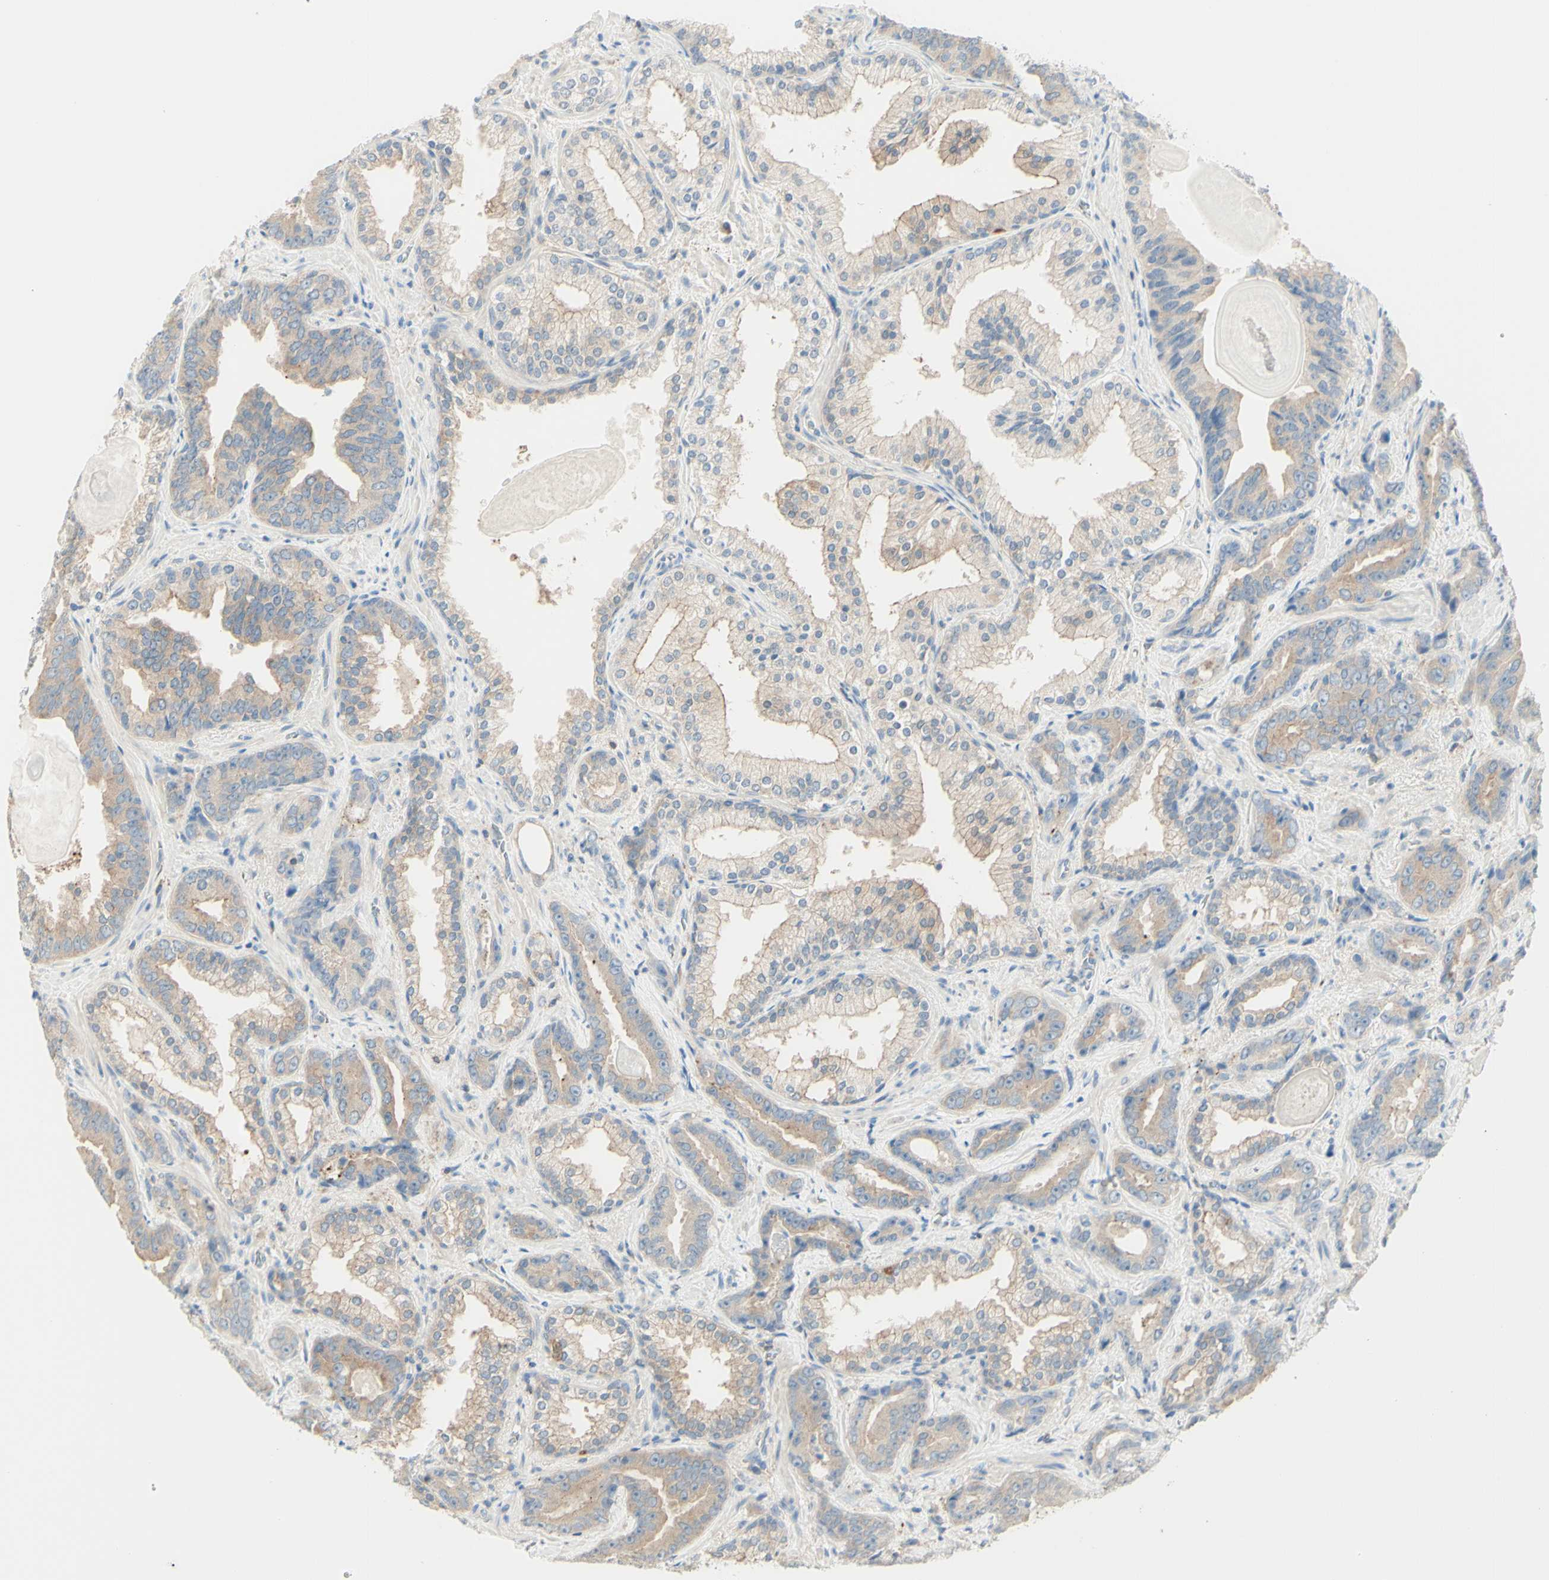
{"staining": {"intensity": "weak", "quantity": "25%-75%", "location": "cytoplasmic/membranous"}, "tissue": "prostate cancer", "cell_type": "Tumor cells", "image_type": "cancer", "snomed": [{"axis": "morphology", "description": "Adenocarcinoma, Low grade"}, {"axis": "topography", "description": "Prostate"}], "caption": "Adenocarcinoma (low-grade) (prostate) was stained to show a protein in brown. There is low levels of weak cytoplasmic/membranous positivity in about 25%-75% of tumor cells.", "gene": "MTM1", "patient": {"sex": "male", "age": 60}}